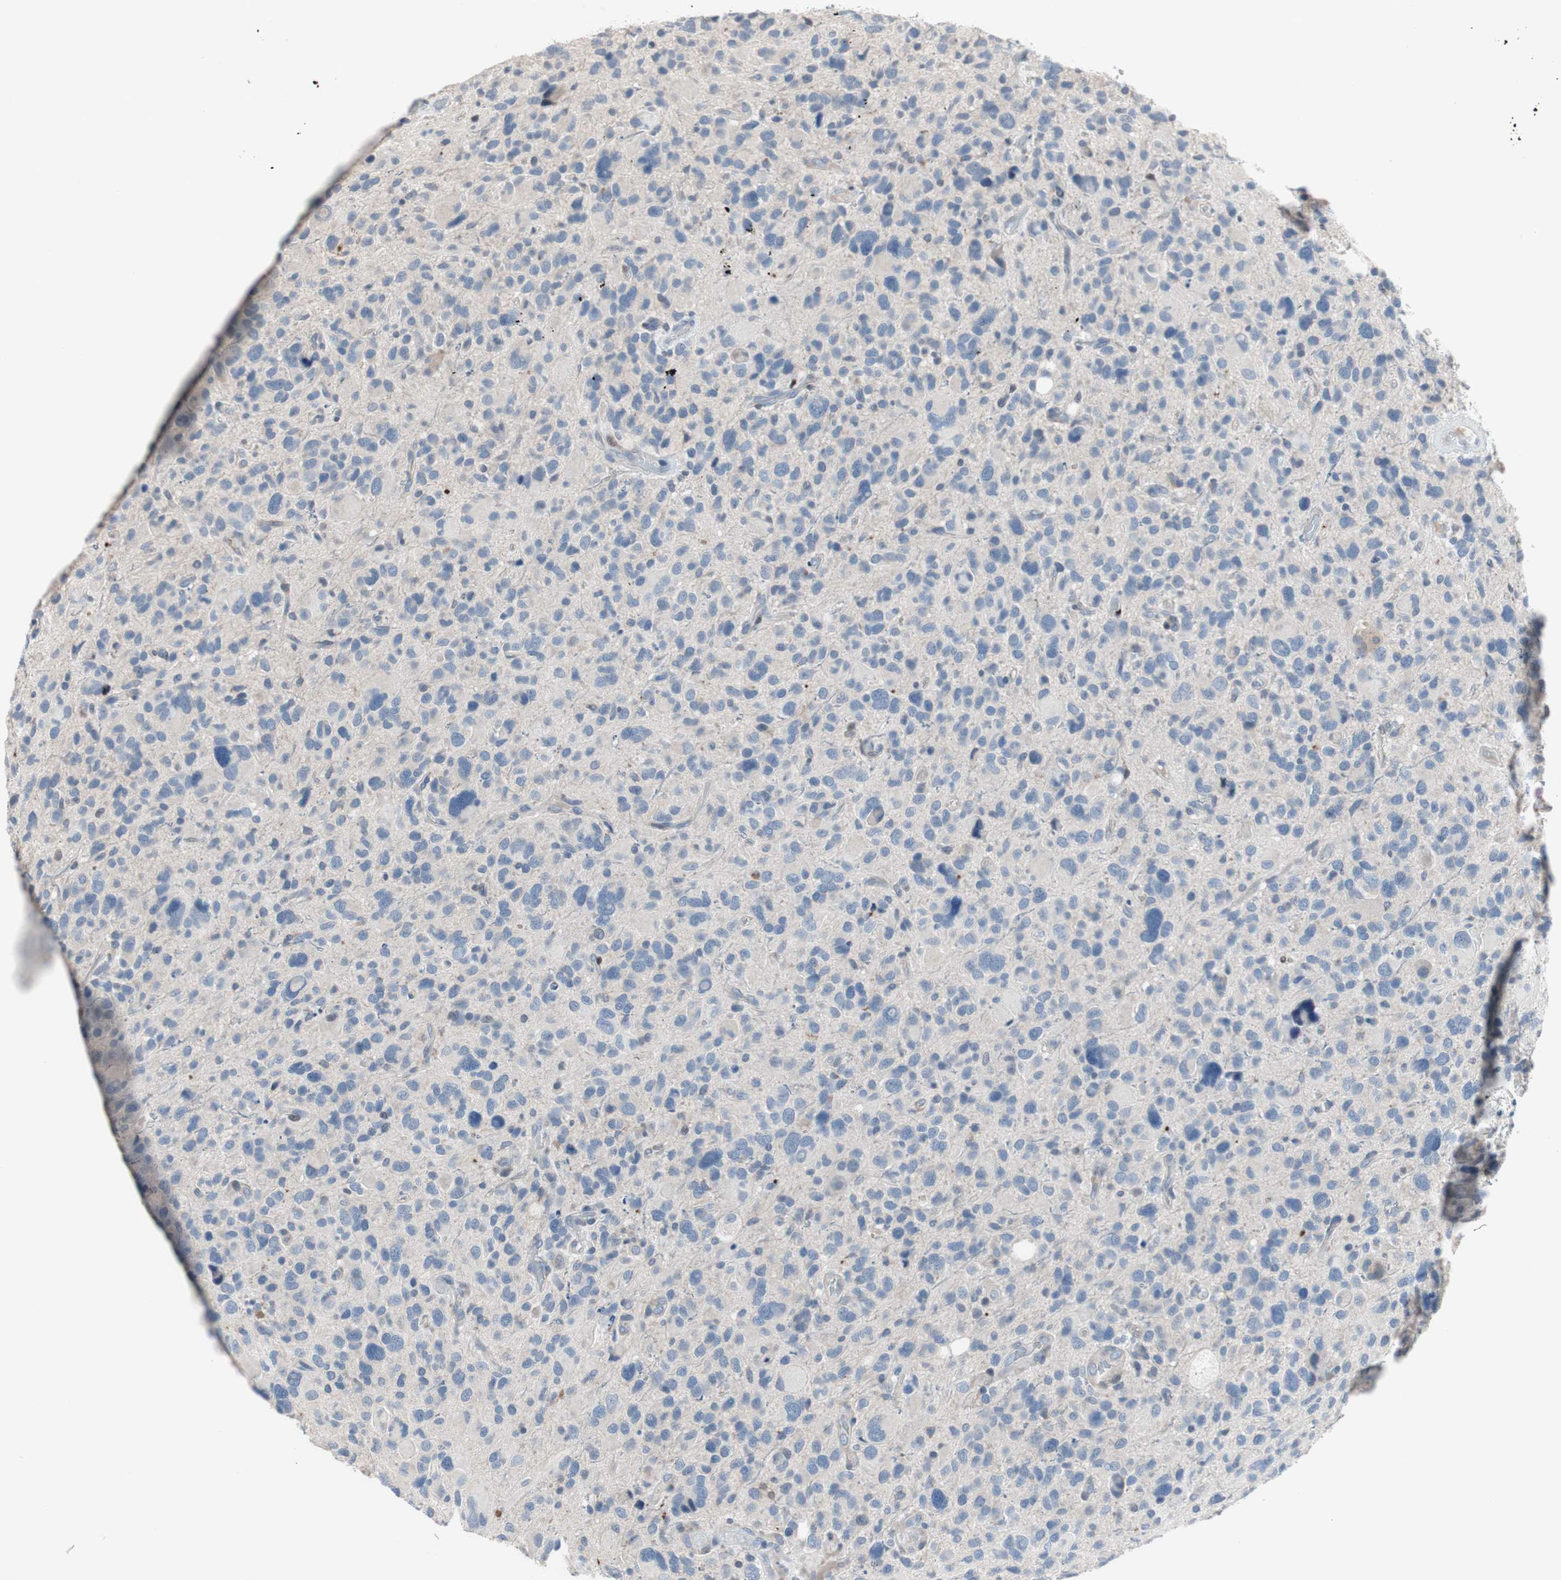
{"staining": {"intensity": "negative", "quantity": "none", "location": "none"}, "tissue": "glioma", "cell_type": "Tumor cells", "image_type": "cancer", "snomed": [{"axis": "morphology", "description": "Glioma, malignant, High grade"}, {"axis": "topography", "description": "Brain"}], "caption": "DAB immunohistochemical staining of high-grade glioma (malignant) shows no significant expression in tumor cells.", "gene": "MUTYH", "patient": {"sex": "male", "age": 48}}